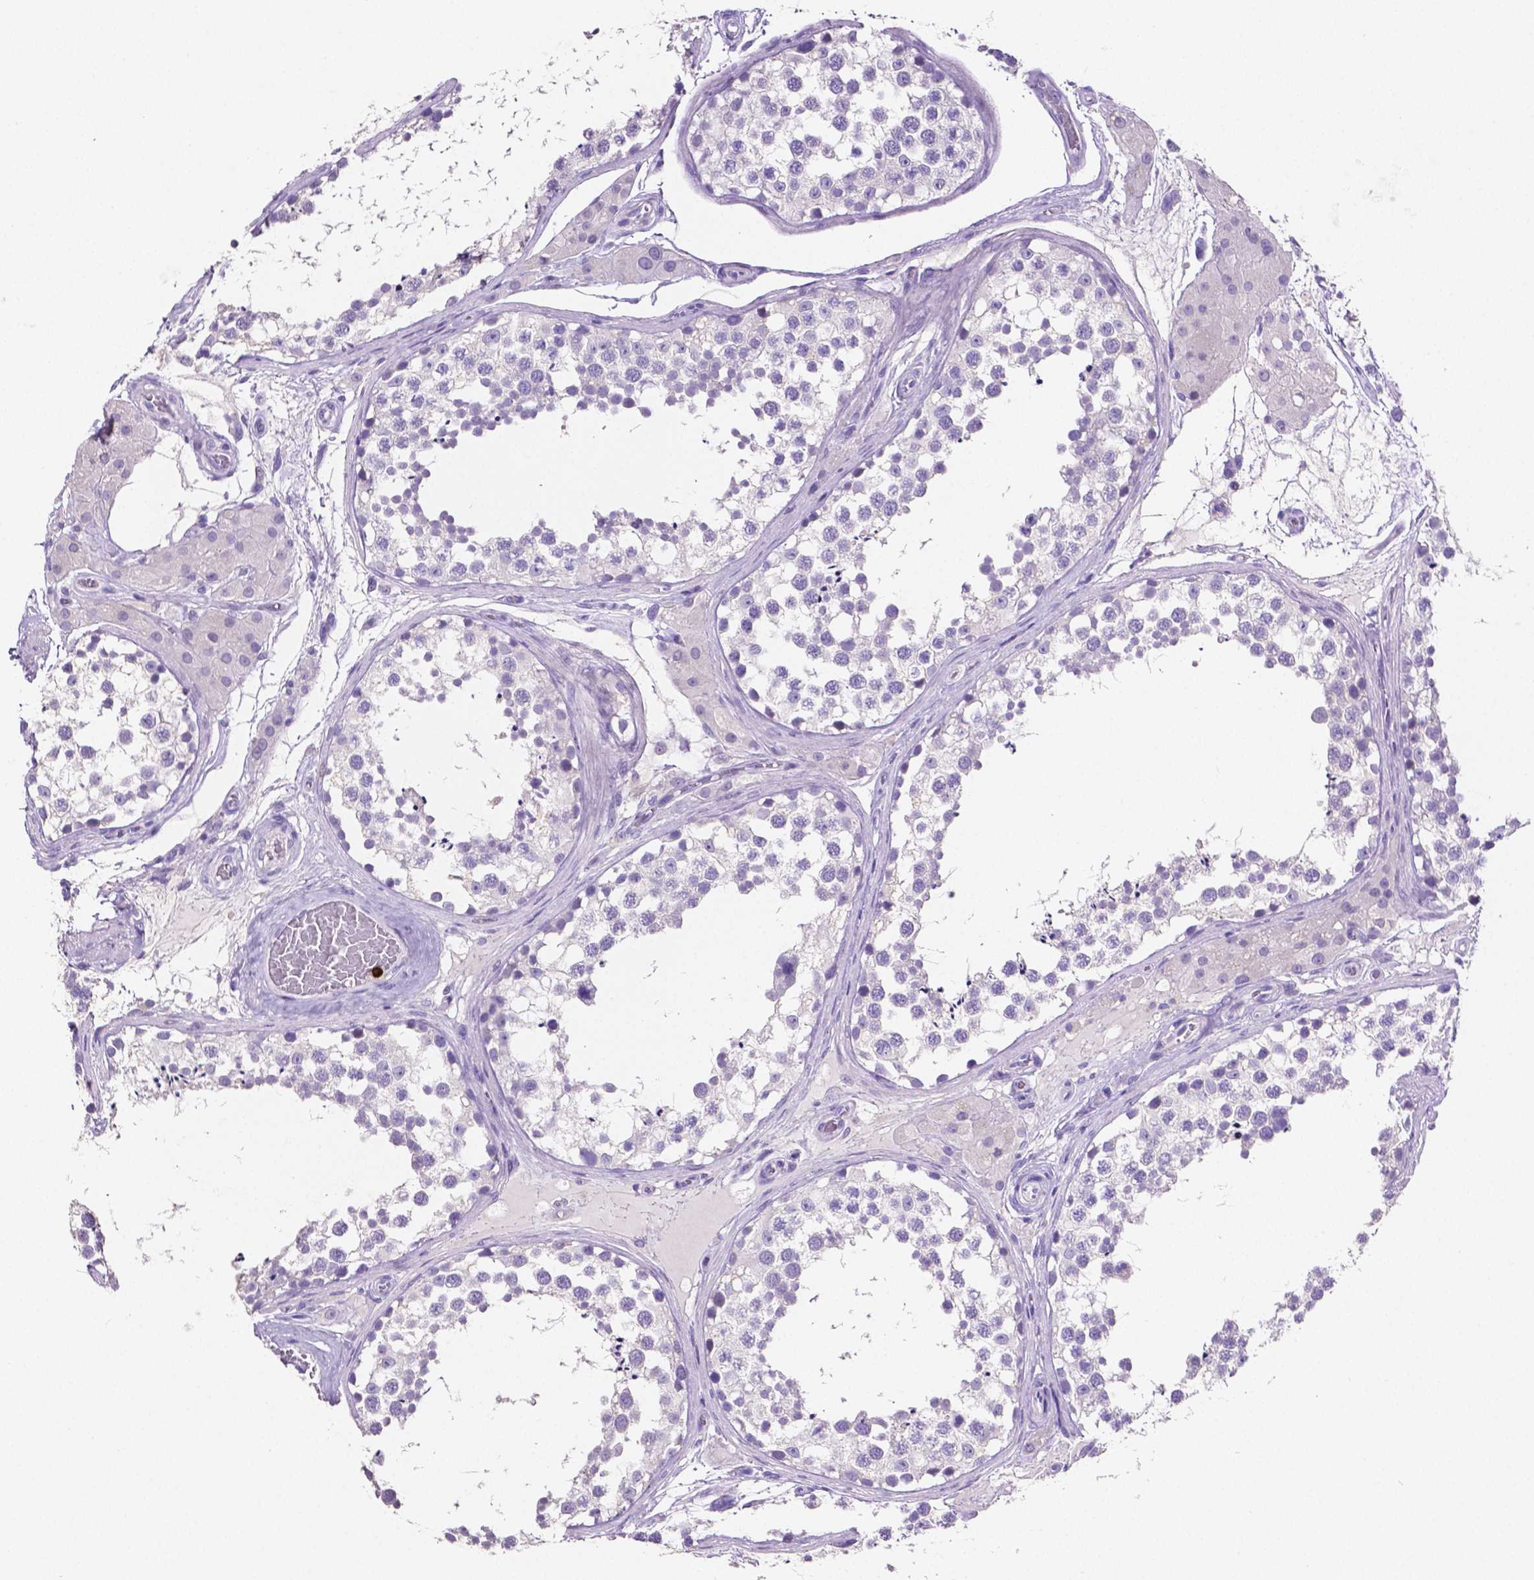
{"staining": {"intensity": "negative", "quantity": "none", "location": "none"}, "tissue": "testis", "cell_type": "Cells in seminiferous ducts", "image_type": "normal", "snomed": [{"axis": "morphology", "description": "Normal tissue, NOS"}, {"axis": "morphology", "description": "Seminoma, NOS"}, {"axis": "topography", "description": "Testis"}], "caption": "IHC histopathology image of unremarkable testis stained for a protein (brown), which displays no positivity in cells in seminiferous ducts.", "gene": "MMP9", "patient": {"sex": "male", "age": 65}}